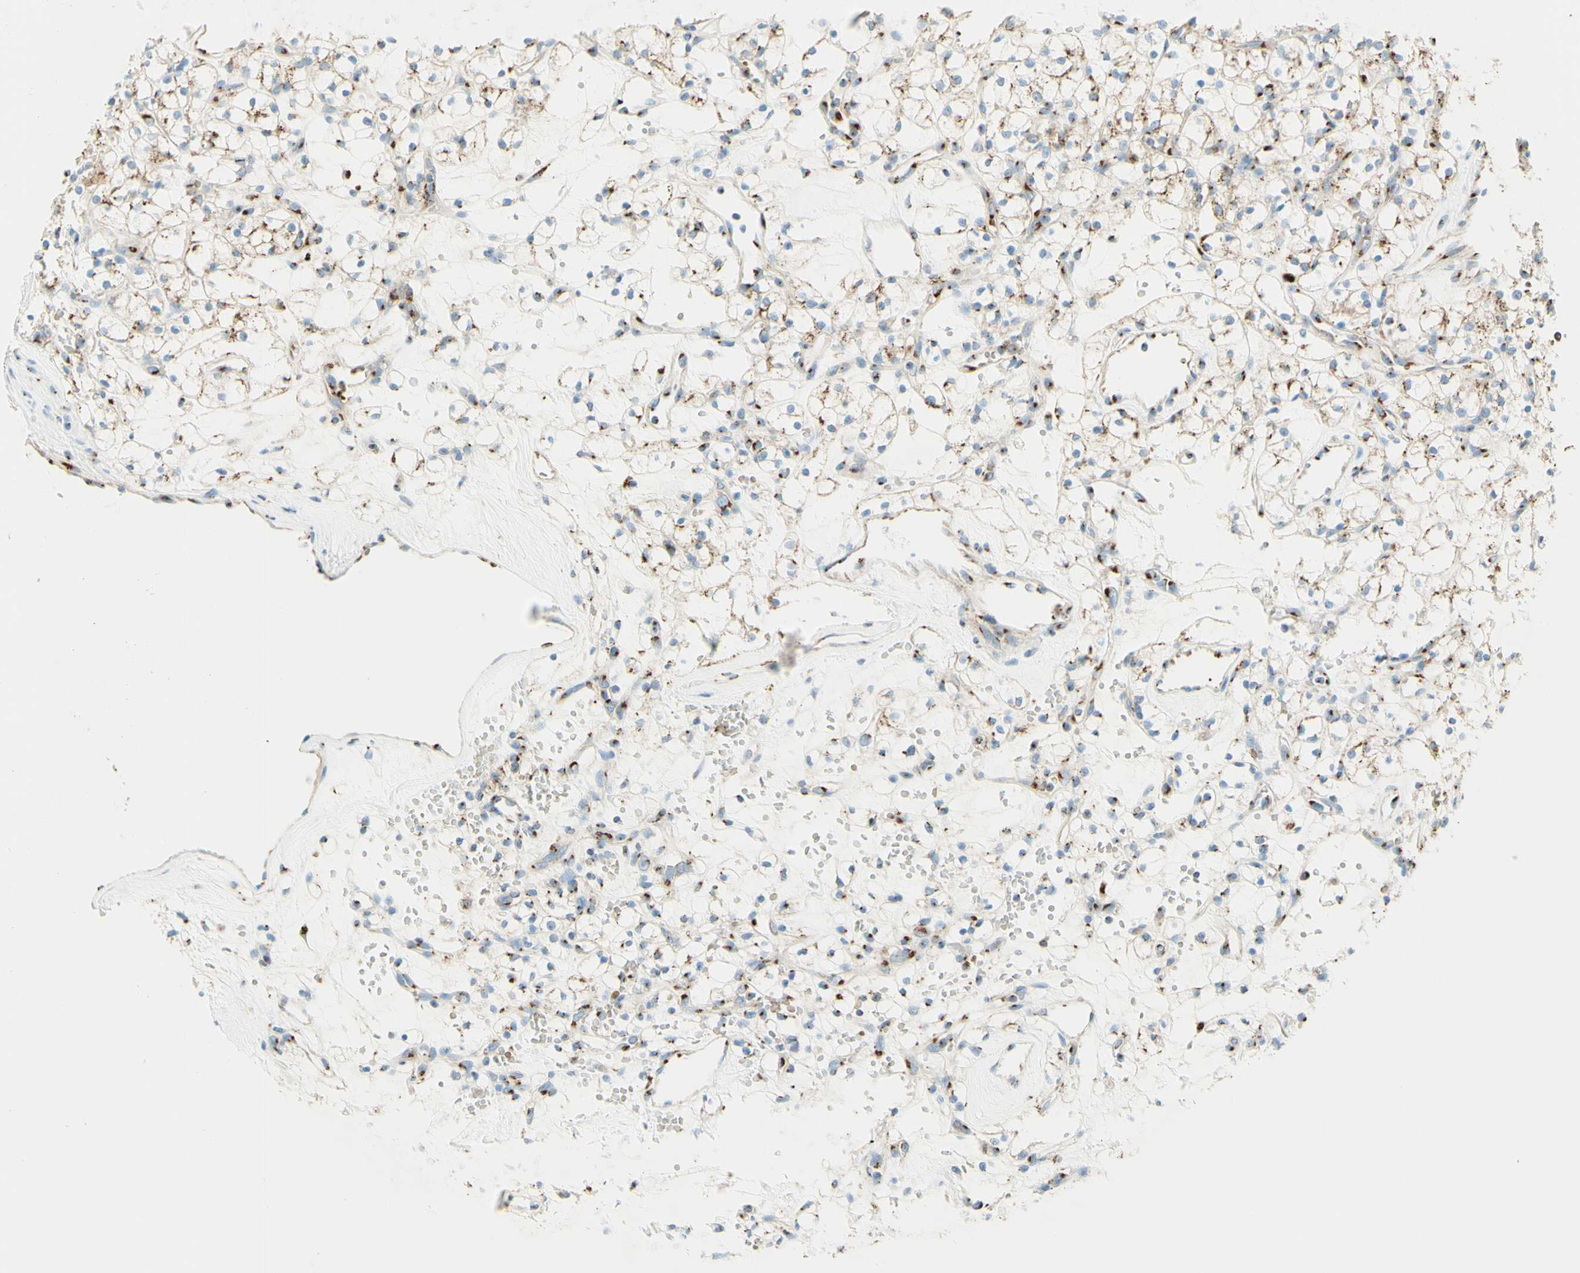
{"staining": {"intensity": "strong", "quantity": "25%-75%", "location": "cytoplasmic/membranous"}, "tissue": "renal cancer", "cell_type": "Tumor cells", "image_type": "cancer", "snomed": [{"axis": "morphology", "description": "Adenocarcinoma, NOS"}, {"axis": "topography", "description": "Kidney"}], "caption": "Renal cancer was stained to show a protein in brown. There is high levels of strong cytoplasmic/membranous positivity in about 25%-75% of tumor cells.", "gene": "GOLGB1", "patient": {"sex": "female", "age": 60}}